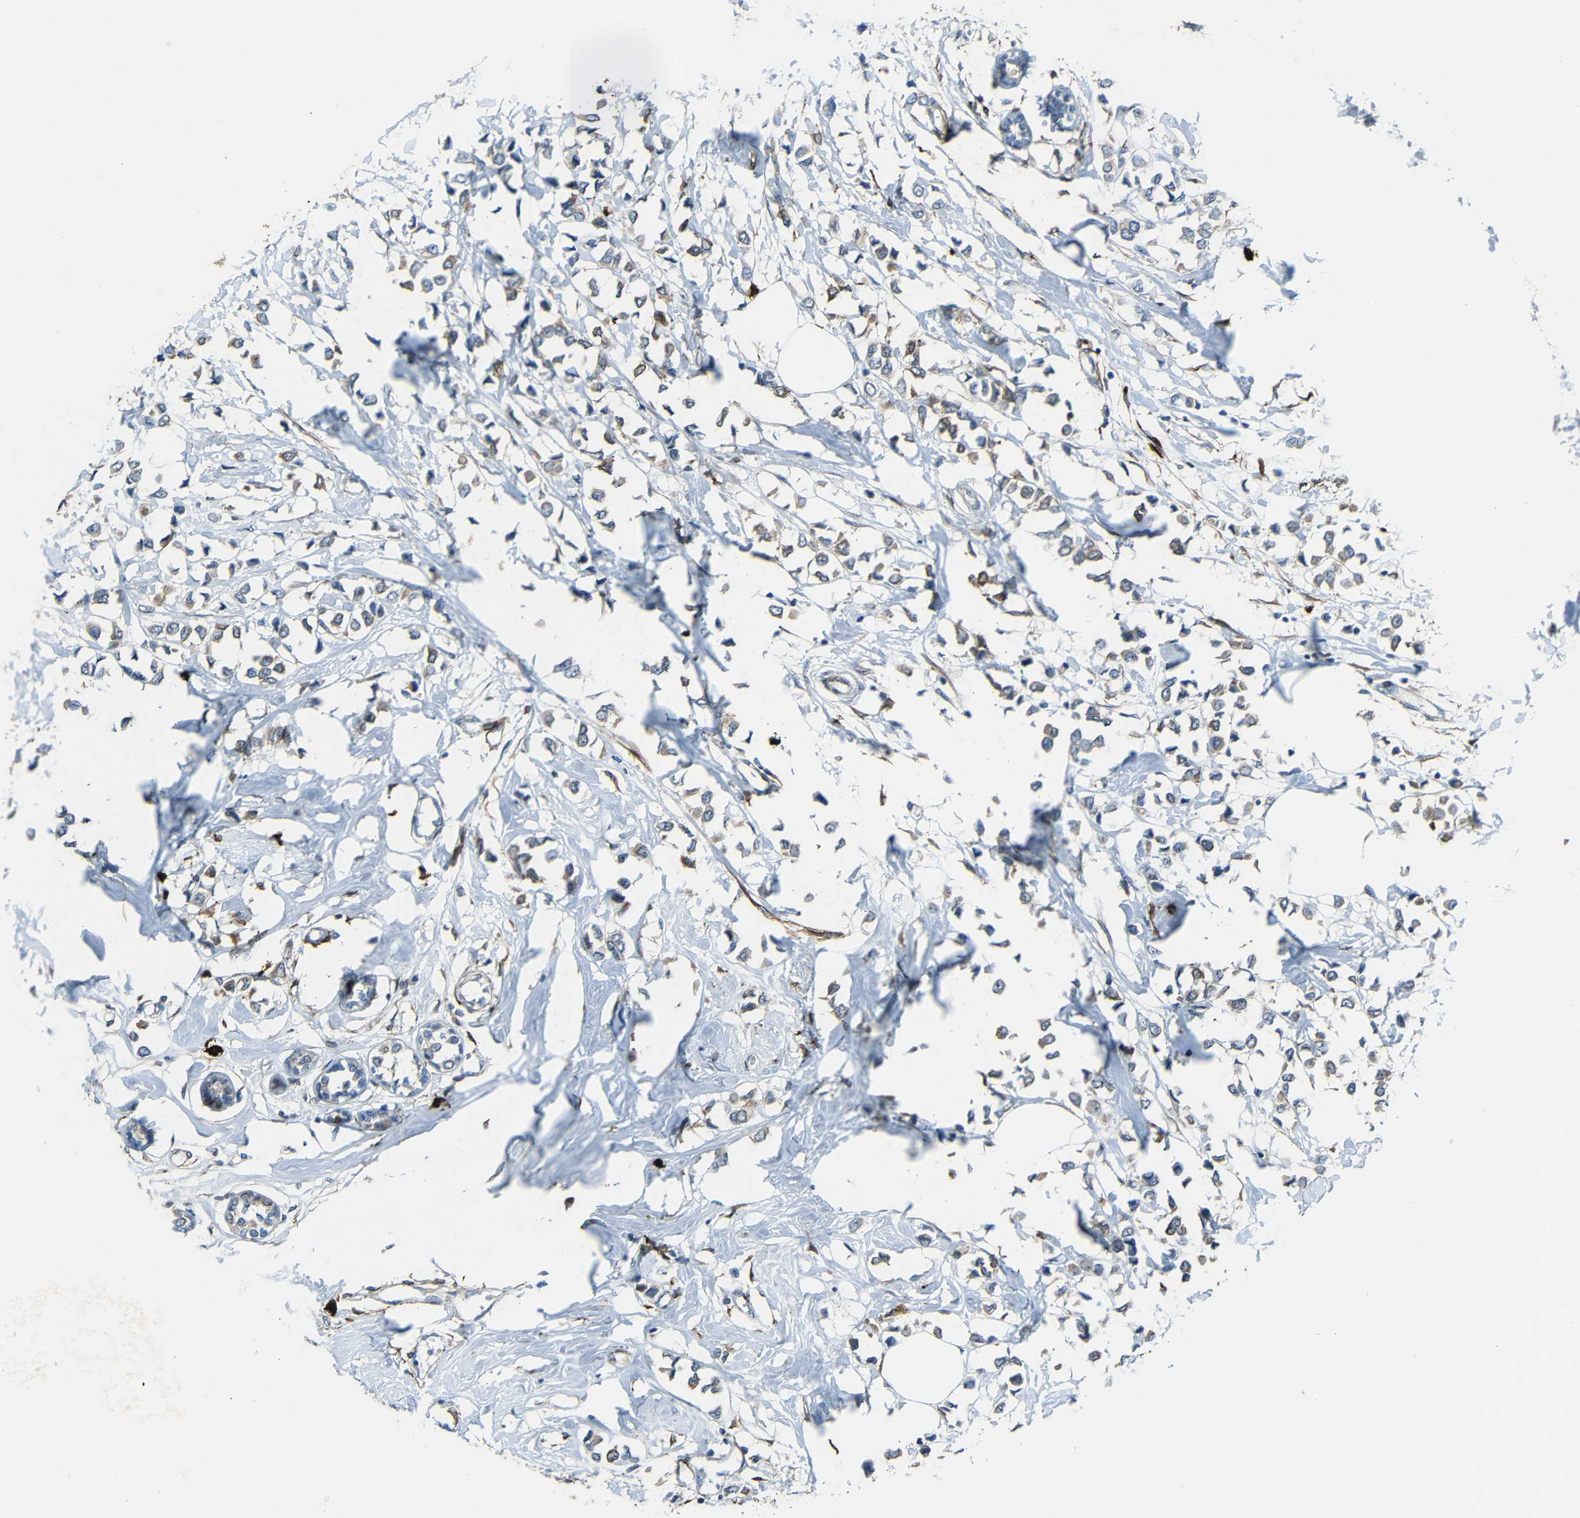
{"staining": {"intensity": "weak", "quantity": ">75%", "location": "cytoplasmic/membranous"}, "tissue": "breast cancer", "cell_type": "Tumor cells", "image_type": "cancer", "snomed": [{"axis": "morphology", "description": "Lobular carcinoma"}, {"axis": "topography", "description": "Breast"}], "caption": "Protein staining reveals weak cytoplasmic/membranous positivity in about >75% of tumor cells in lobular carcinoma (breast). Using DAB (3,3'-diaminobenzidine) (brown) and hematoxylin (blue) stains, captured at high magnification using brightfield microscopy.", "gene": "DCLK1", "patient": {"sex": "female", "age": 51}}